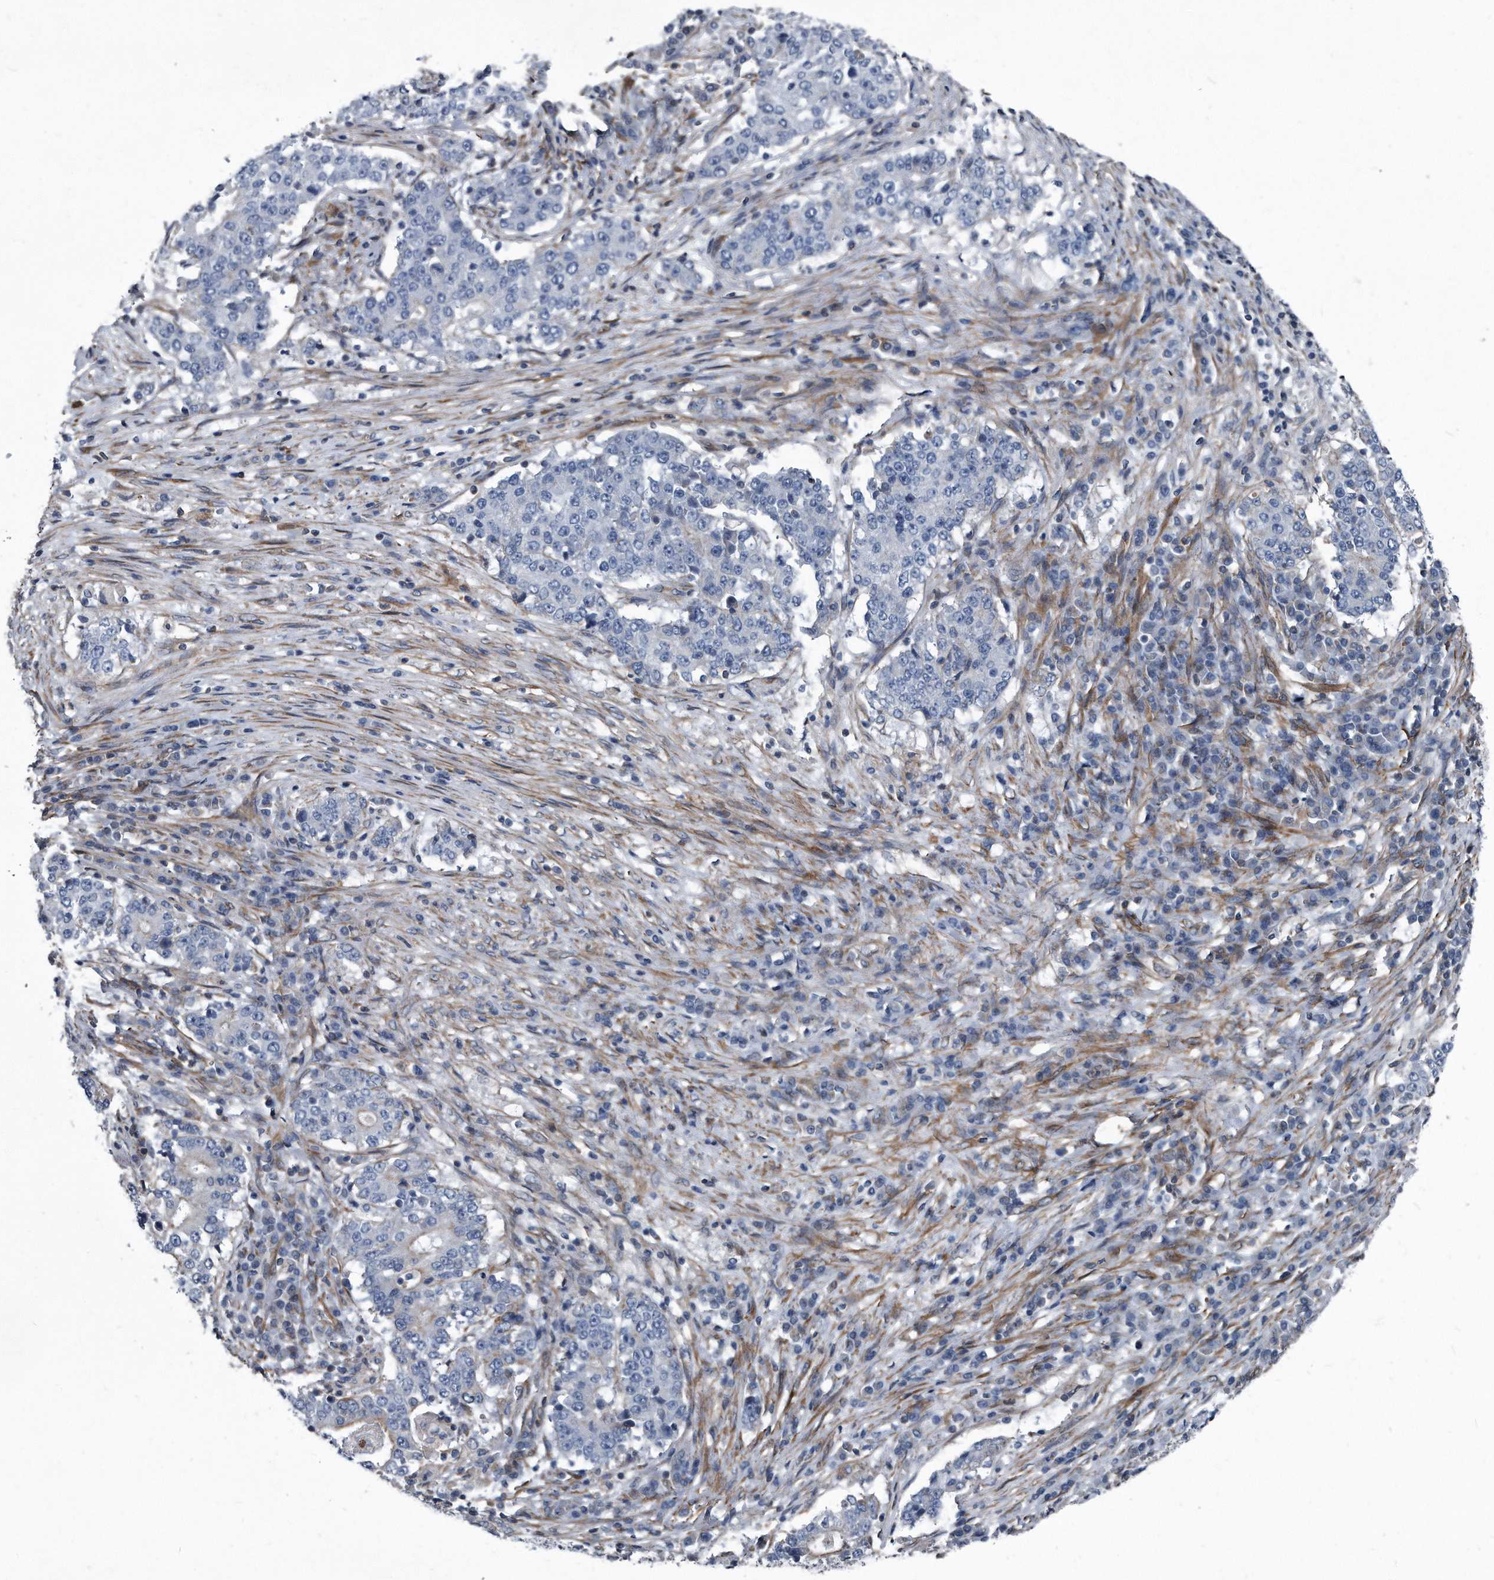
{"staining": {"intensity": "negative", "quantity": "none", "location": "none"}, "tissue": "stomach cancer", "cell_type": "Tumor cells", "image_type": "cancer", "snomed": [{"axis": "morphology", "description": "Adenocarcinoma, NOS"}, {"axis": "topography", "description": "Stomach"}], "caption": "A high-resolution photomicrograph shows immunohistochemistry (IHC) staining of stomach cancer, which reveals no significant staining in tumor cells. (Stains: DAB immunohistochemistry (IHC) with hematoxylin counter stain, Microscopy: brightfield microscopy at high magnification).", "gene": "PLEC", "patient": {"sex": "male", "age": 59}}